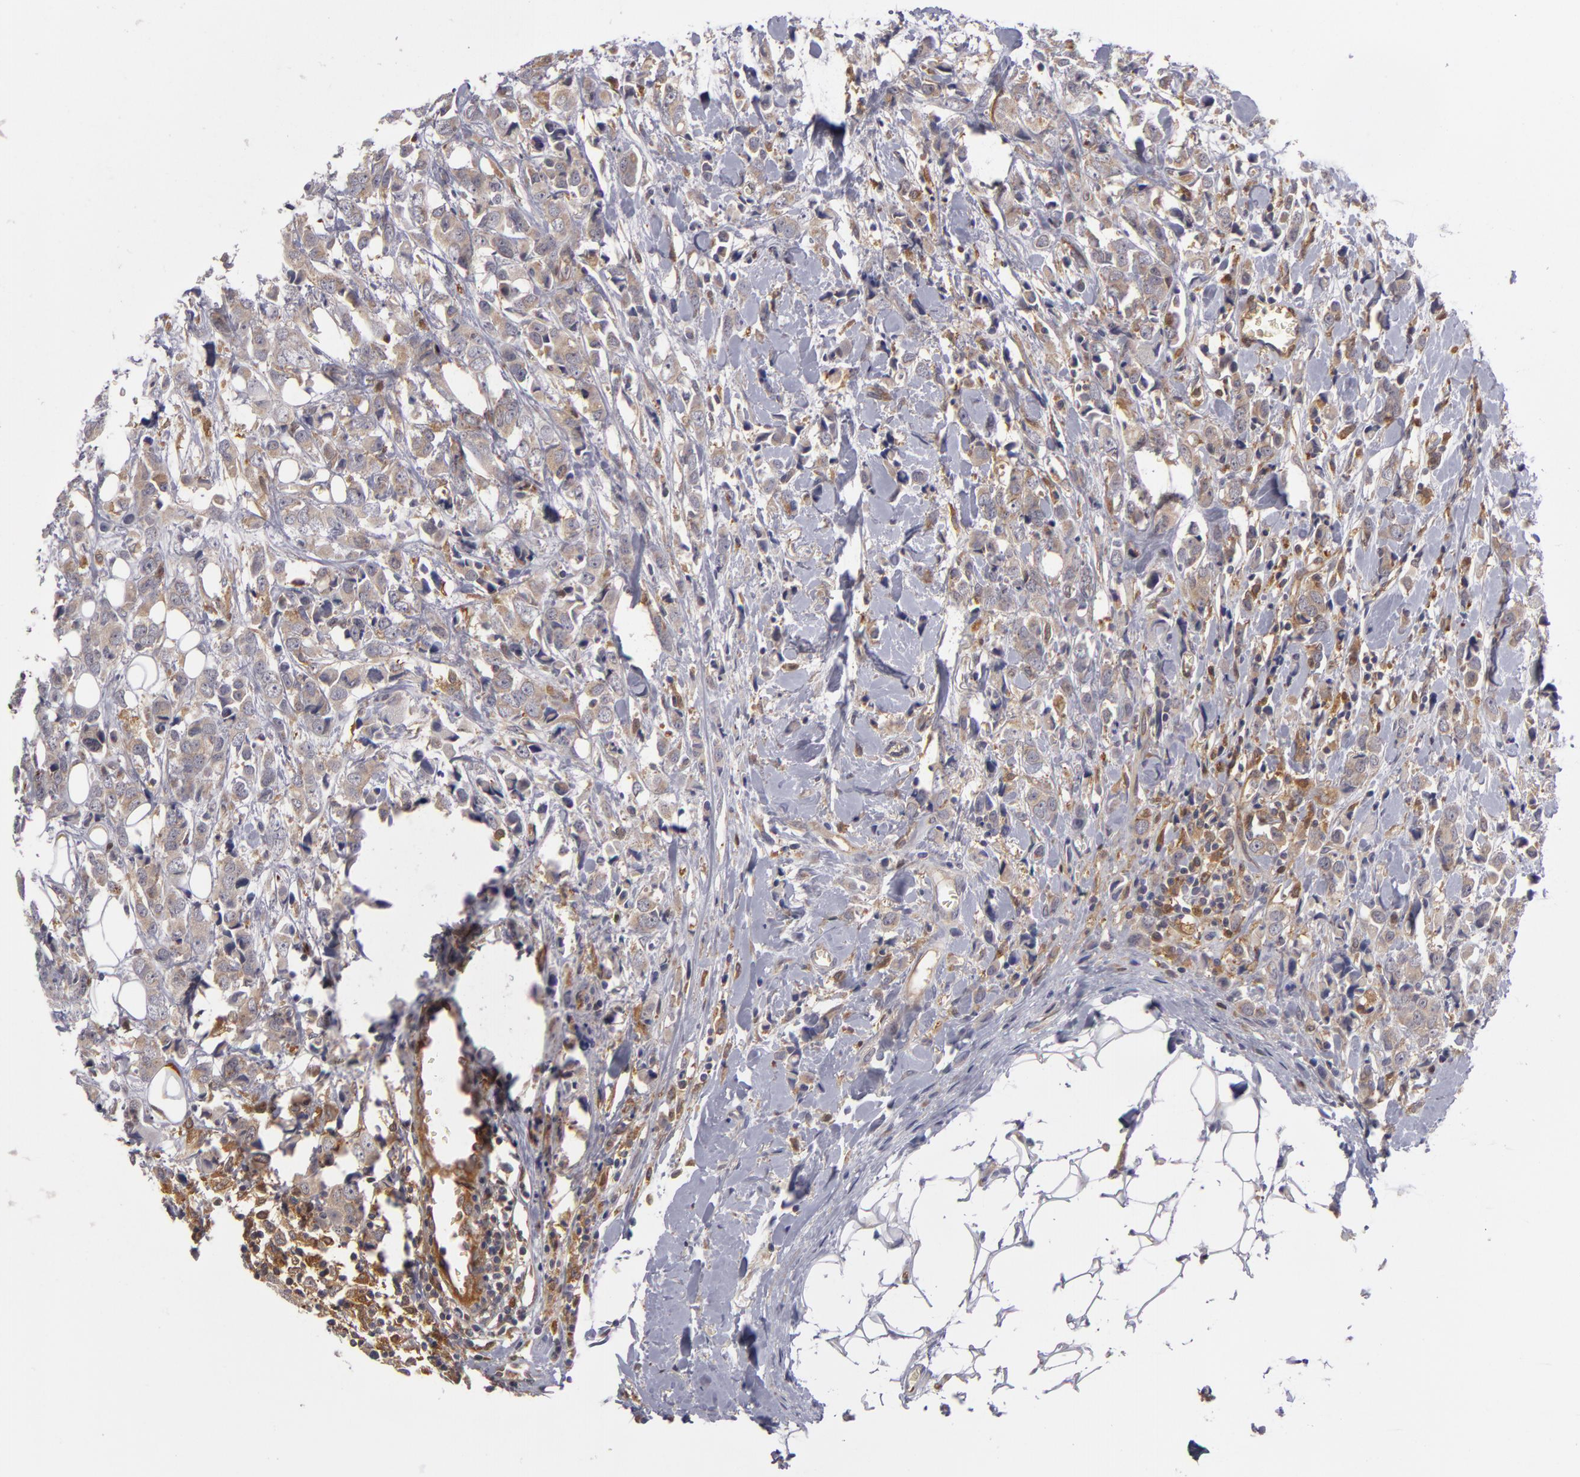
{"staining": {"intensity": "weak", "quantity": "25%-75%", "location": "cytoplasmic/membranous"}, "tissue": "breast cancer", "cell_type": "Tumor cells", "image_type": "cancer", "snomed": [{"axis": "morphology", "description": "Lobular carcinoma"}, {"axis": "topography", "description": "Breast"}], "caption": "Immunohistochemical staining of human breast cancer (lobular carcinoma) demonstrates weak cytoplasmic/membranous protein staining in about 25%-75% of tumor cells.", "gene": "ZNF229", "patient": {"sex": "female", "age": 57}}